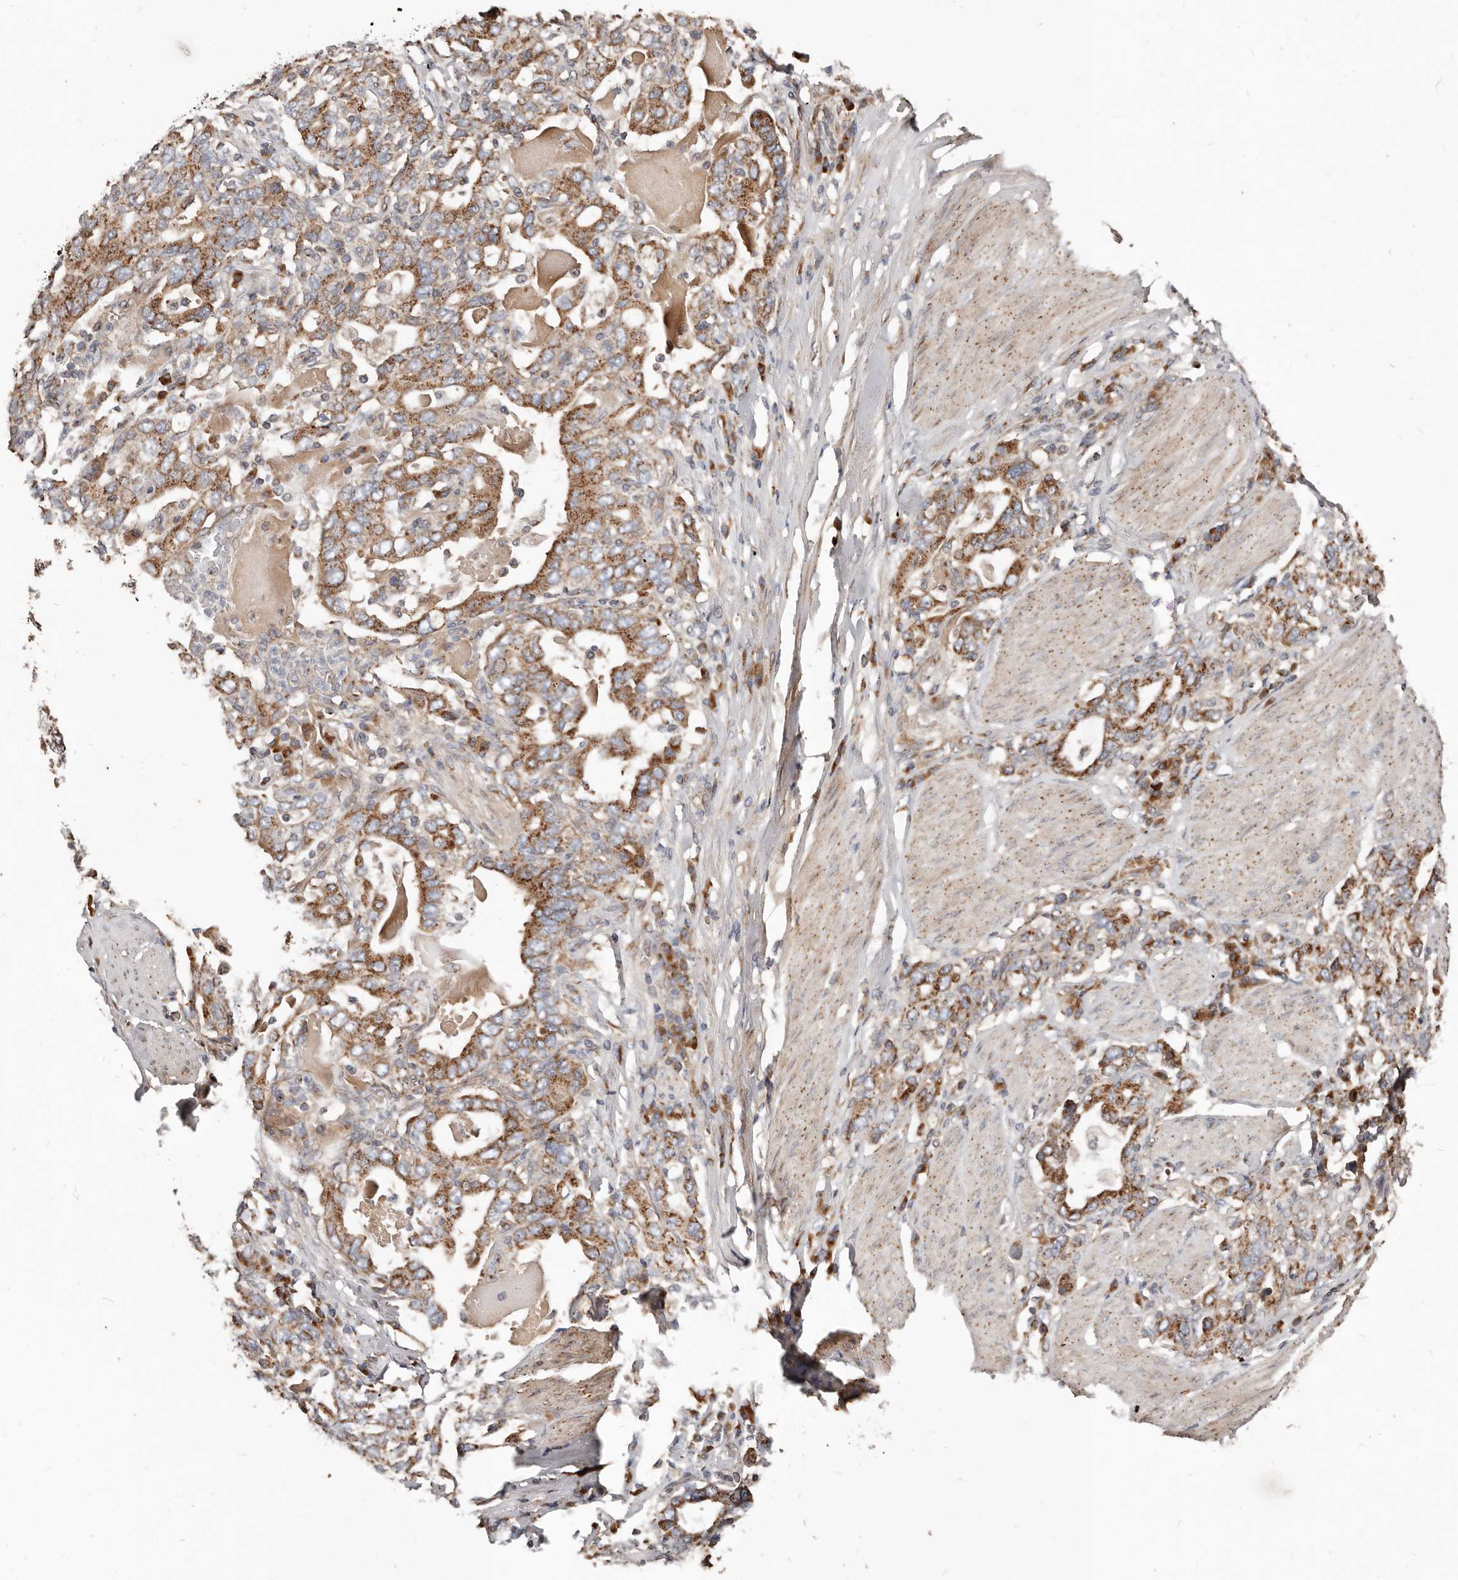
{"staining": {"intensity": "moderate", "quantity": ">75%", "location": "cytoplasmic/membranous"}, "tissue": "stomach cancer", "cell_type": "Tumor cells", "image_type": "cancer", "snomed": [{"axis": "morphology", "description": "Adenocarcinoma, NOS"}, {"axis": "topography", "description": "Stomach, upper"}], "caption": "Brown immunohistochemical staining in stomach adenocarcinoma exhibits moderate cytoplasmic/membranous staining in approximately >75% of tumor cells. Immunohistochemistry (ihc) stains the protein in brown and the nuclei are stained blue.", "gene": "COG1", "patient": {"sex": "male", "age": 62}}